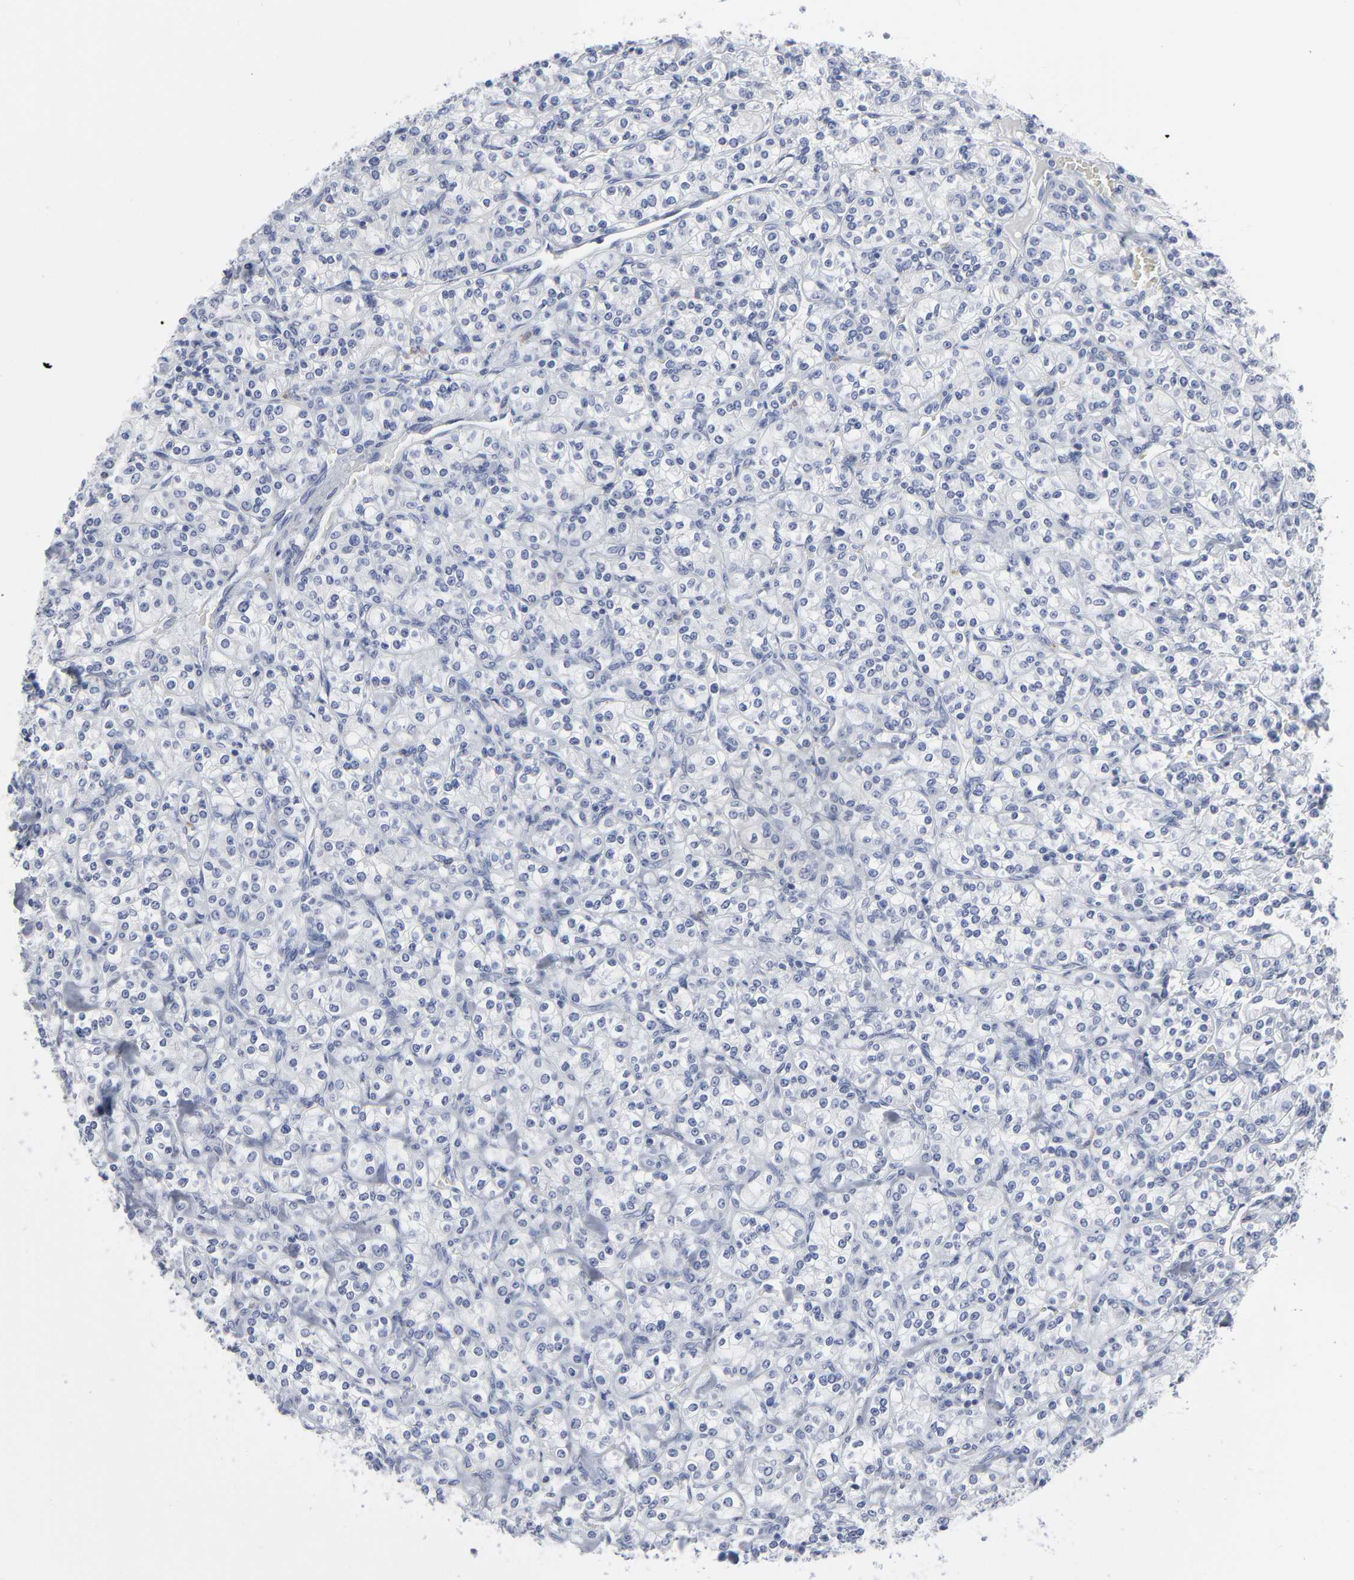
{"staining": {"intensity": "negative", "quantity": "none", "location": "none"}, "tissue": "renal cancer", "cell_type": "Tumor cells", "image_type": "cancer", "snomed": [{"axis": "morphology", "description": "Adenocarcinoma, NOS"}, {"axis": "topography", "description": "Kidney"}], "caption": "Immunohistochemistry histopathology image of neoplastic tissue: human renal cancer (adenocarcinoma) stained with DAB (3,3'-diaminobenzidine) demonstrates no significant protein staining in tumor cells.", "gene": "PAGE1", "patient": {"sex": "male", "age": 77}}